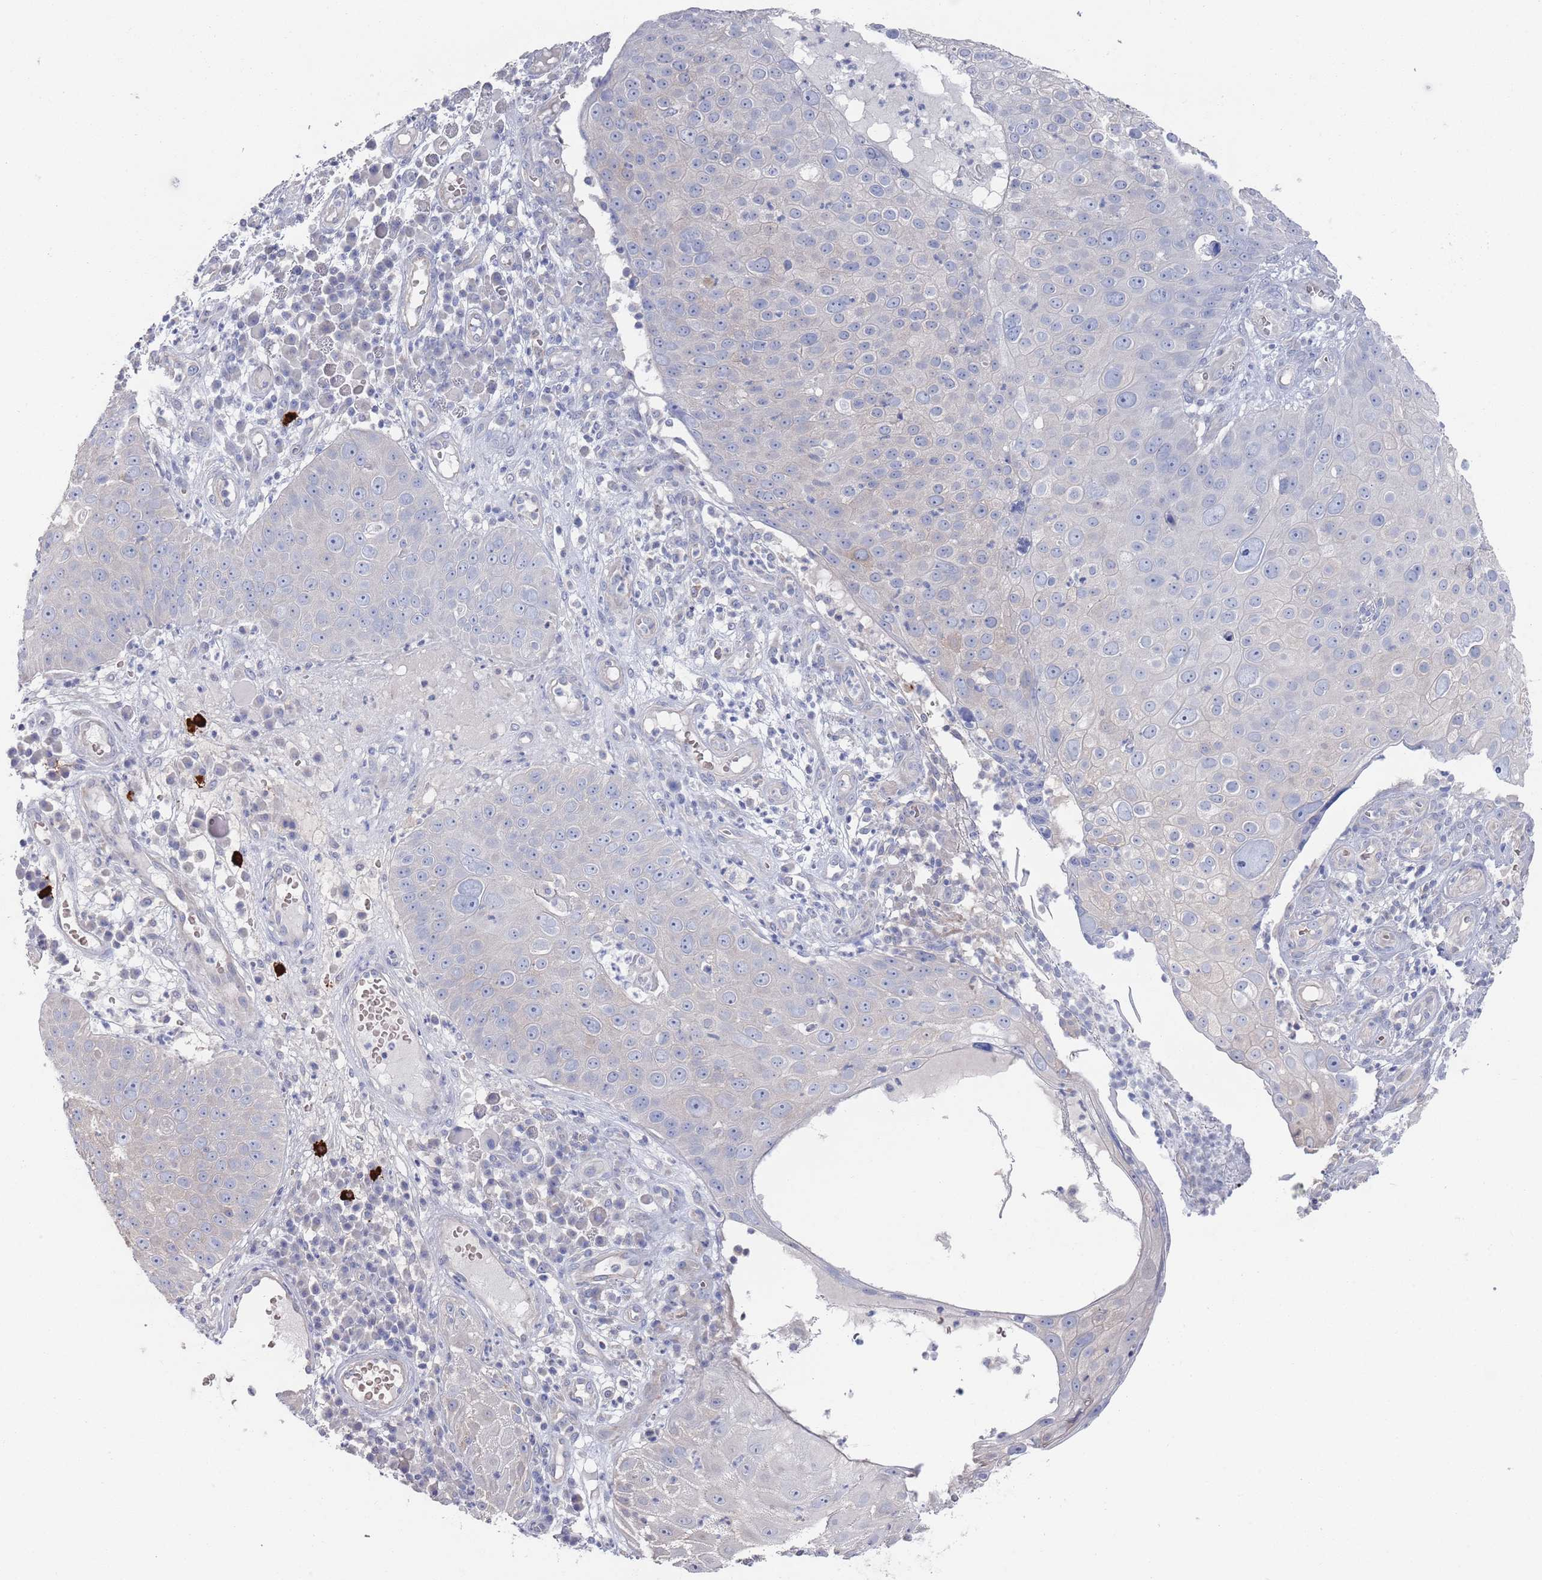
{"staining": {"intensity": "negative", "quantity": "none", "location": "none"}, "tissue": "skin cancer", "cell_type": "Tumor cells", "image_type": "cancer", "snomed": [{"axis": "morphology", "description": "Squamous cell carcinoma, NOS"}, {"axis": "topography", "description": "Skin"}], "caption": "This is an immunohistochemistry micrograph of squamous cell carcinoma (skin). There is no positivity in tumor cells.", "gene": "TMCO3", "patient": {"sex": "male", "age": 71}}